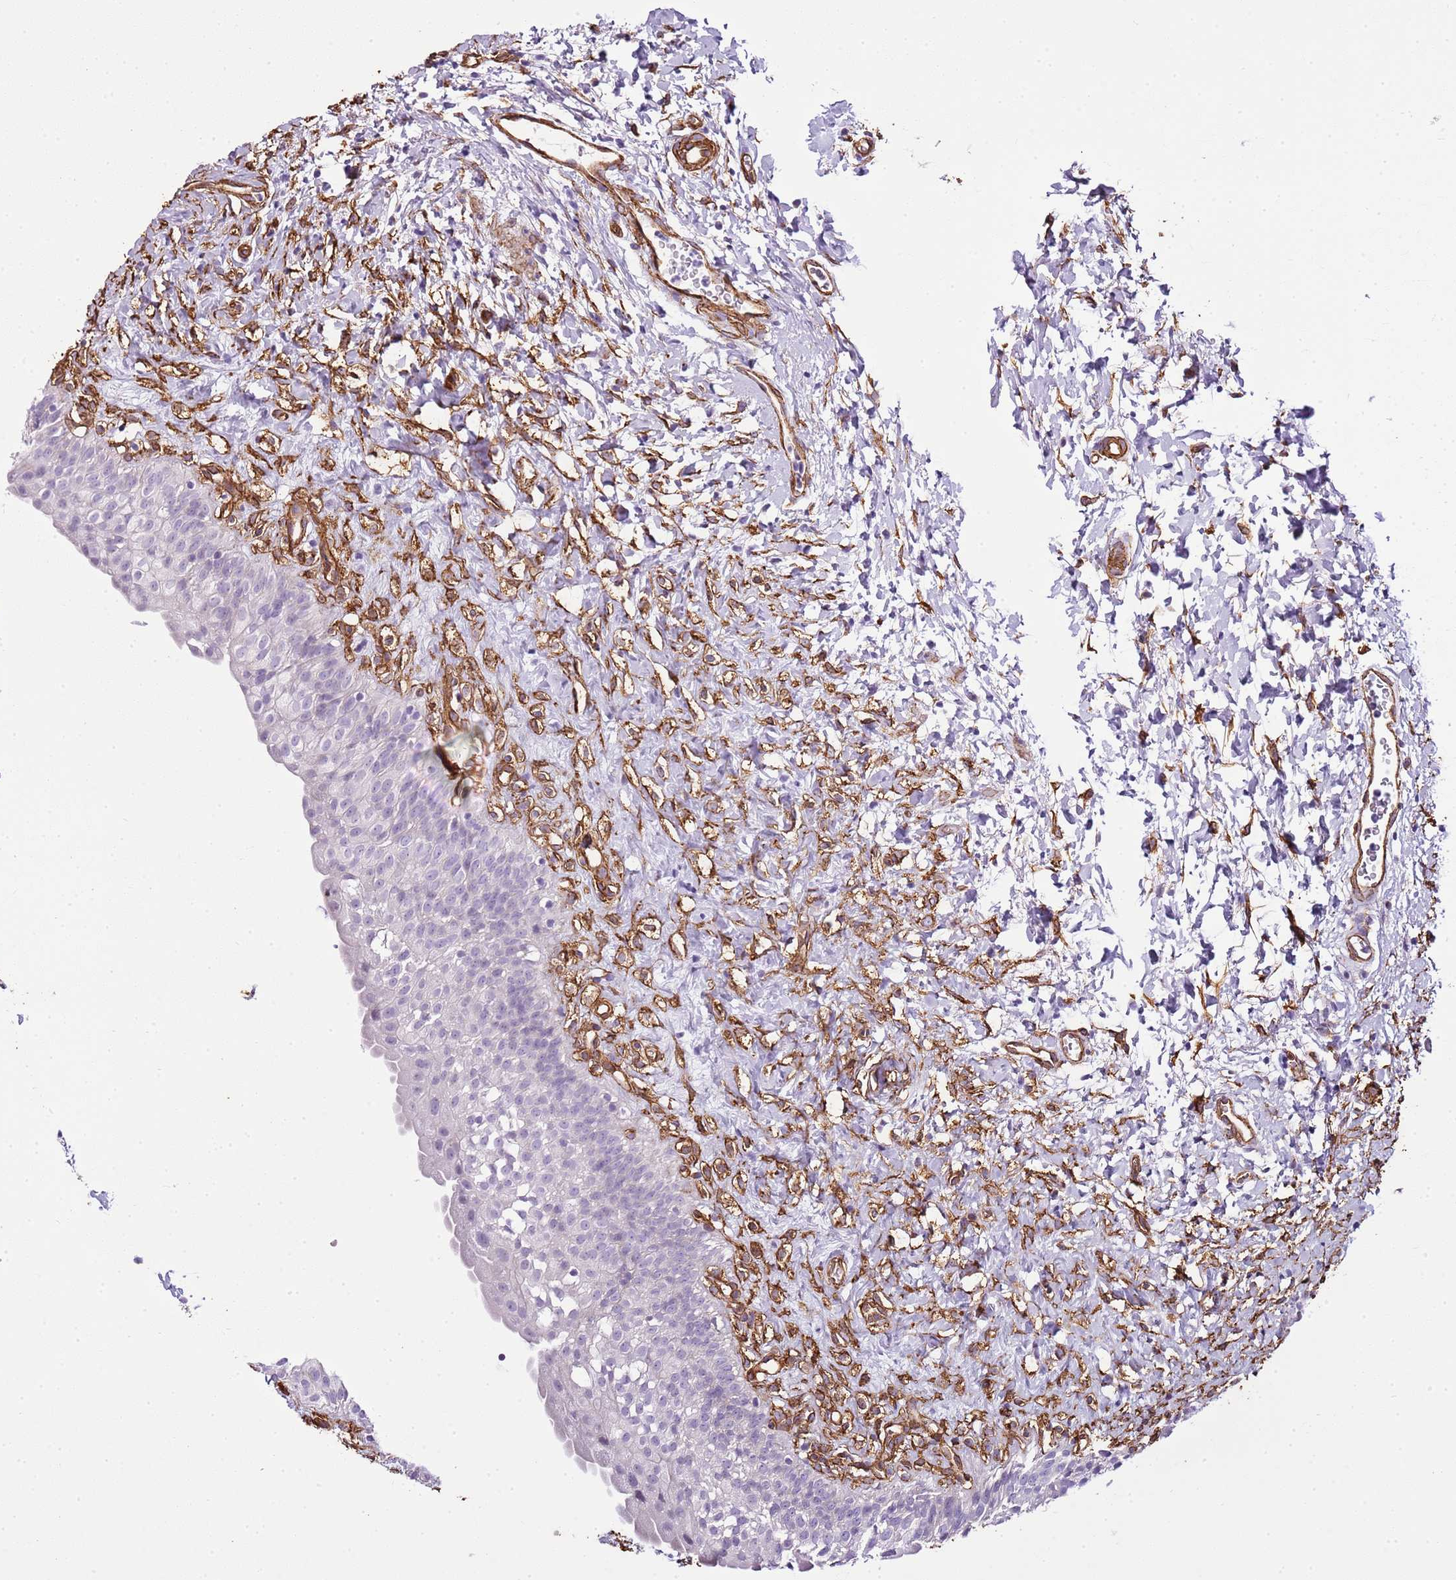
{"staining": {"intensity": "negative", "quantity": "none", "location": "none"}, "tissue": "urinary bladder", "cell_type": "Urothelial cells", "image_type": "normal", "snomed": [{"axis": "morphology", "description": "Normal tissue, NOS"}, {"axis": "topography", "description": "Urinary bladder"}], "caption": "Normal urinary bladder was stained to show a protein in brown. There is no significant positivity in urothelial cells. (IHC, brightfield microscopy, high magnification).", "gene": "CTDSPL", "patient": {"sex": "male", "age": 51}}